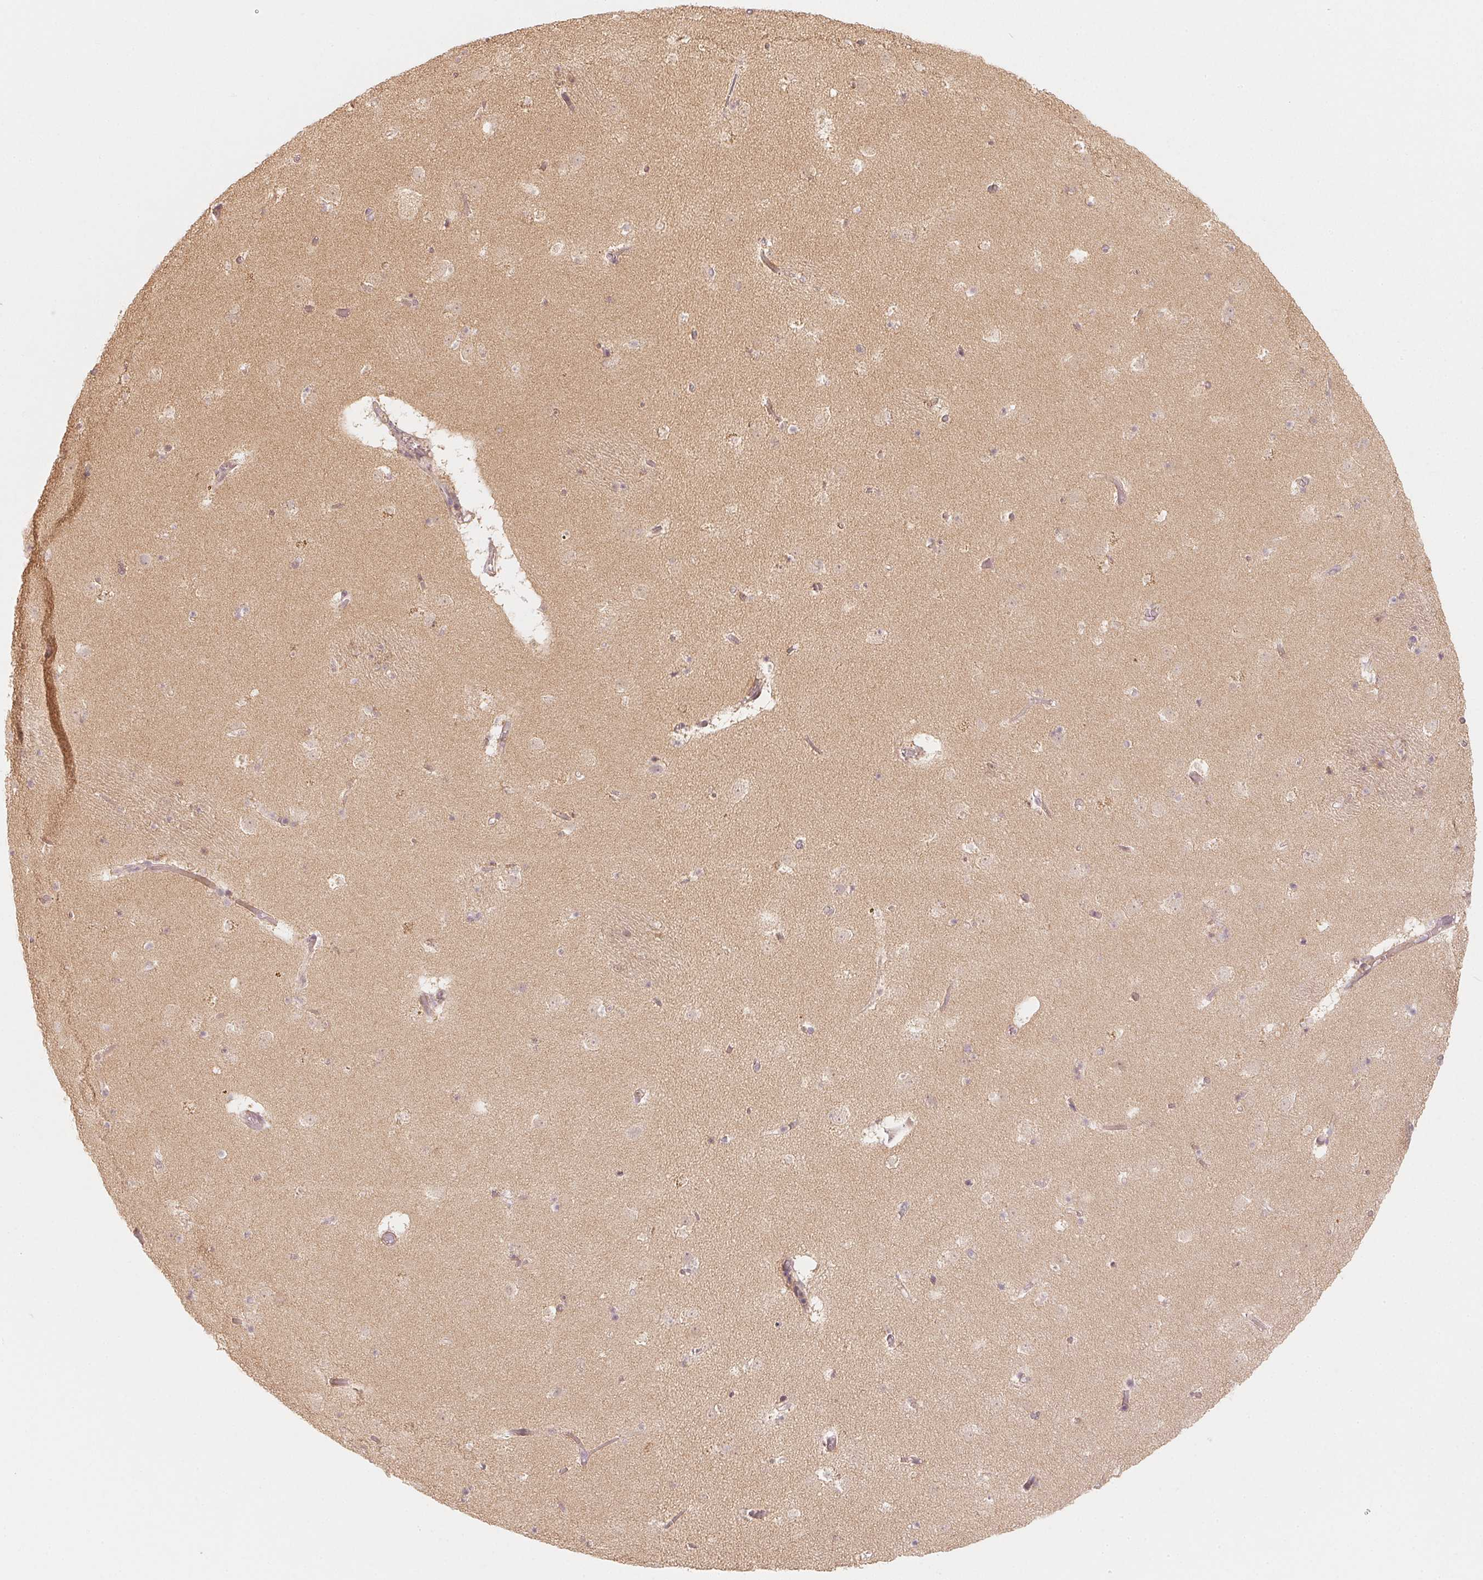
{"staining": {"intensity": "negative", "quantity": "none", "location": "none"}, "tissue": "caudate", "cell_type": "Glial cells", "image_type": "normal", "snomed": [{"axis": "morphology", "description": "Normal tissue, NOS"}, {"axis": "topography", "description": "Lateral ventricle wall"}], "caption": "Immunohistochemistry histopathology image of unremarkable caudate: caudate stained with DAB (3,3'-diaminobenzidine) reveals no significant protein positivity in glial cells.", "gene": "WDR54", "patient": {"sex": "female", "age": 42}}